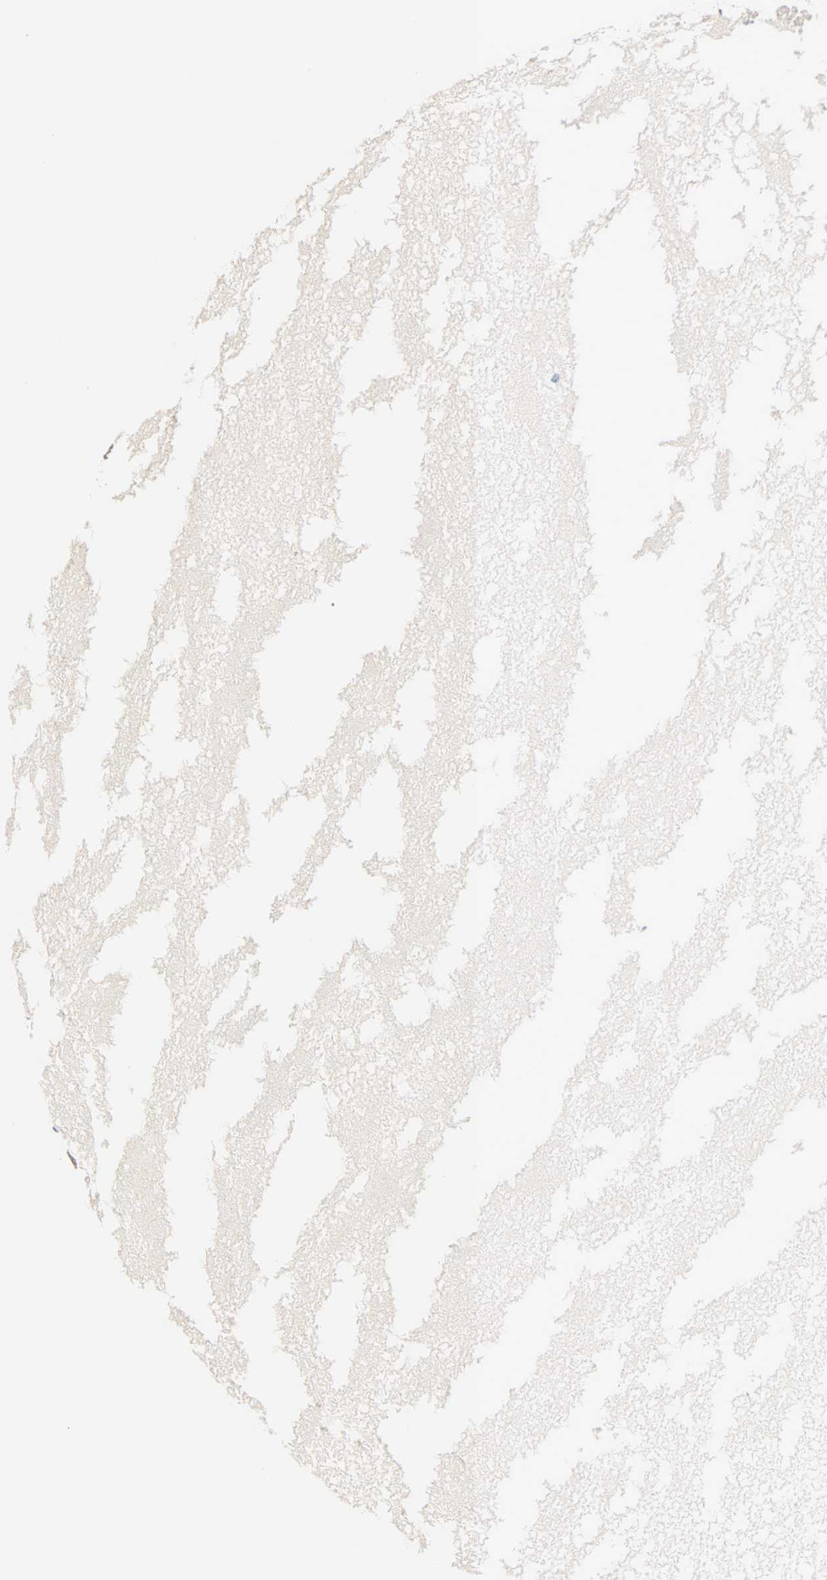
{"staining": {"intensity": "weak", "quantity": "25%-75%", "location": "cytoplasmic/membranous"}, "tissue": "ovary", "cell_type": "Ovarian stroma cells", "image_type": "normal", "snomed": [{"axis": "morphology", "description": "Normal tissue, NOS"}, {"axis": "topography", "description": "Ovary"}], "caption": "IHC image of normal human ovary stained for a protein (brown), which exhibits low levels of weak cytoplasmic/membranous staining in approximately 25%-75% of ovarian stroma cells.", "gene": "KDM4A", "patient": {"sex": "female", "age": 35}}